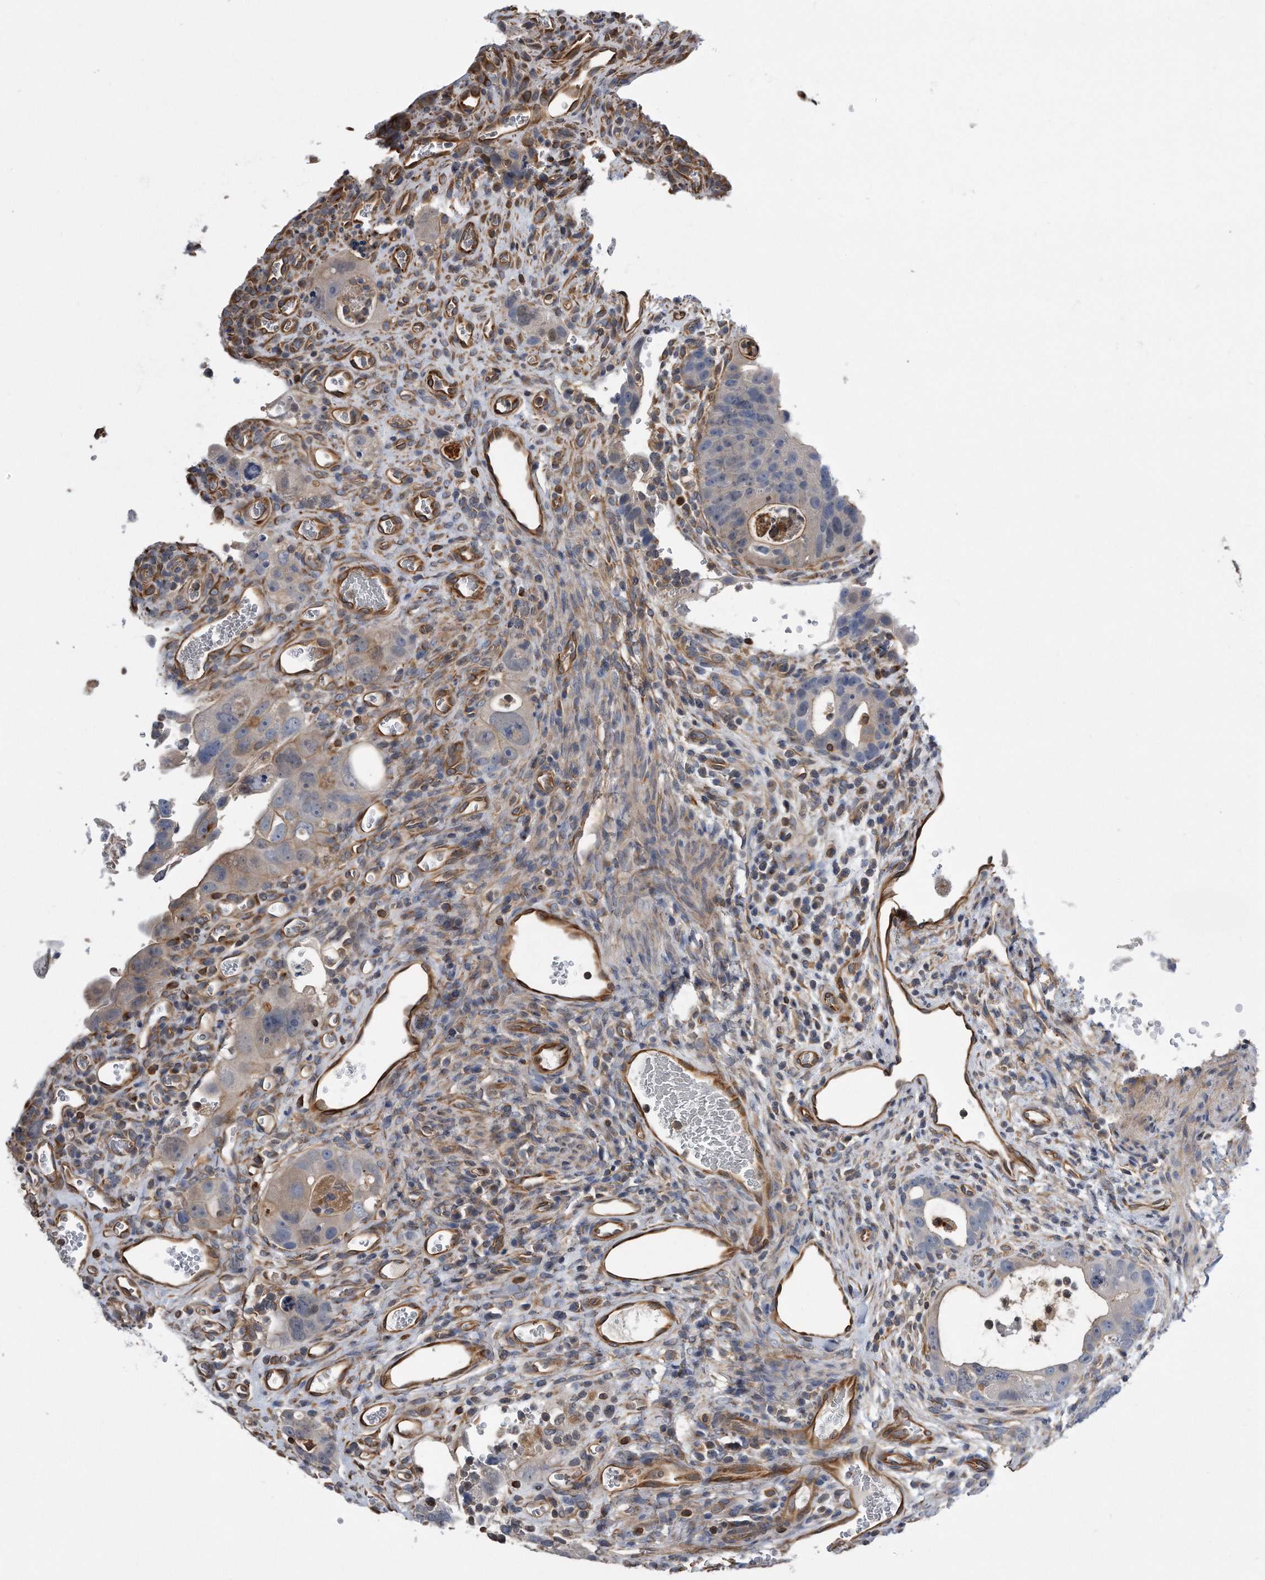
{"staining": {"intensity": "weak", "quantity": "<25%", "location": "cytoplasmic/membranous"}, "tissue": "colorectal cancer", "cell_type": "Tumor cells", "image_type": "cancer", "snomed": [{"axis": "morphology", "description": "Adenocarcinoma, NOS"}, {"axis": "topography", "description": "Rectum"}], "caption": "The histopathology image reveals no staining of tumor cells in colorectal adenocarcinoma.", "gene": "GPC1", "patient": {"sex": "male", "age": 59}}